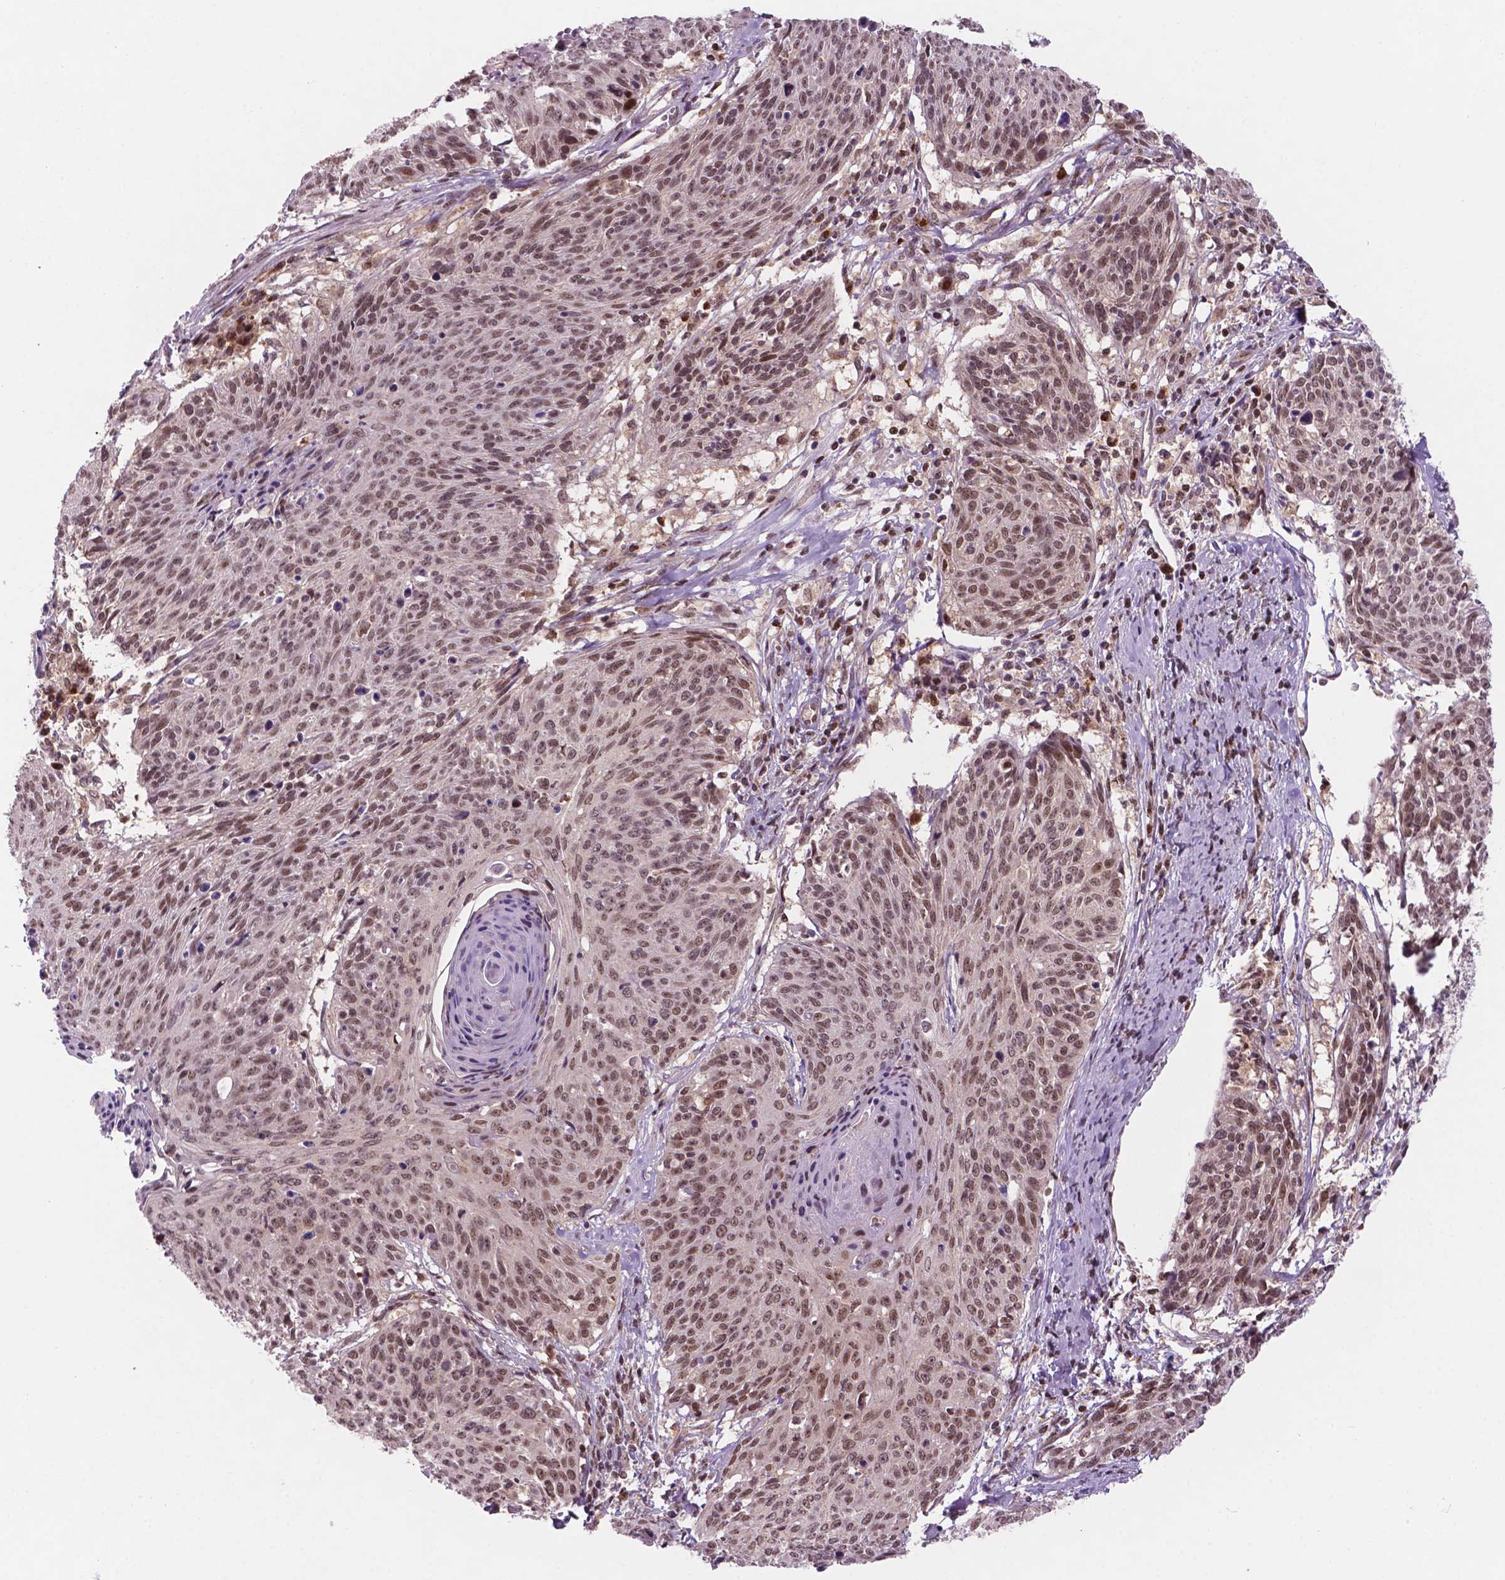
{"staining": {"intensity": "moderate", "quantity": ">75%", "location": "nuclear"}, "tissue": "cervical cancer", "cell_type": "Tumor cells", "image_type": "cancer", "snomed": [{"axis": "morphology", "description": "Squamous cell carcinoma, NOS"}, {"axis": "topography", "description": "Cervix"}], "caption": "There is medium levels of moderate nuclear staining in tumor cells of cervical cancer, as demonstrated by immunohistochemical staining (brown color).", "gene": "PER2", "patient": {"sex": "female", "age": 45}}